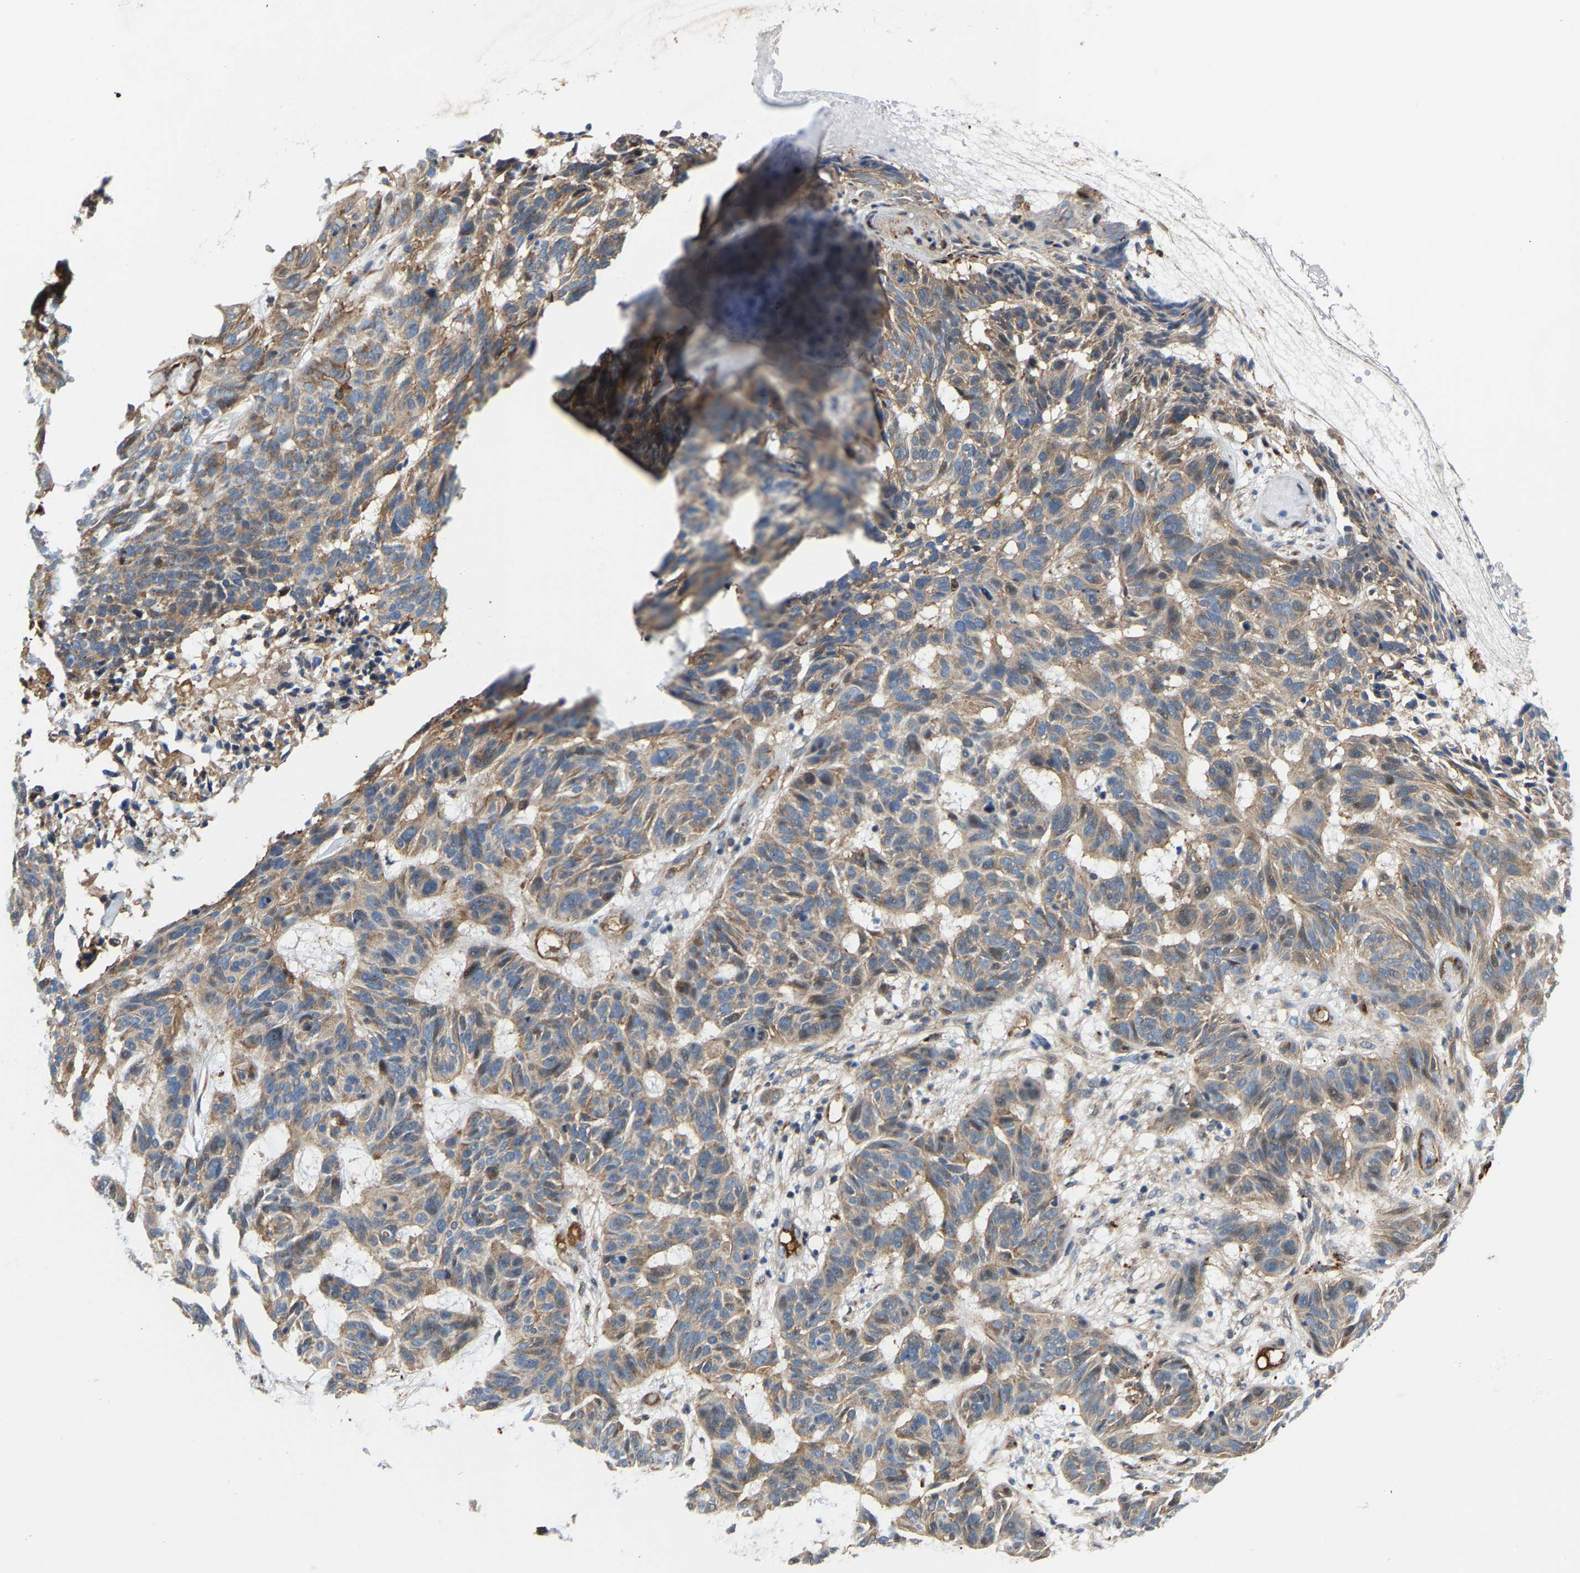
{"staining": {"intensity": "weak", "quantity": ">75%", "location": "cytoplasmic/membranous"}, "tissue": "skin cancer", "cell_type": "Tumor cells", "image_type": "cancer", "snomed": [{"axis": "morphology", "description": "Basal cell carcinoma"}, {"axis": "topography", "description": "Skin"}], "caption": "Tumor cells show low levels of weak cytoplasmic/membranous positivity in approximately >75% of cells in human skin cancer (basal cell carcinoma).", "gene": "DPP7", "patient": {"sex": "male", "age": 85}}